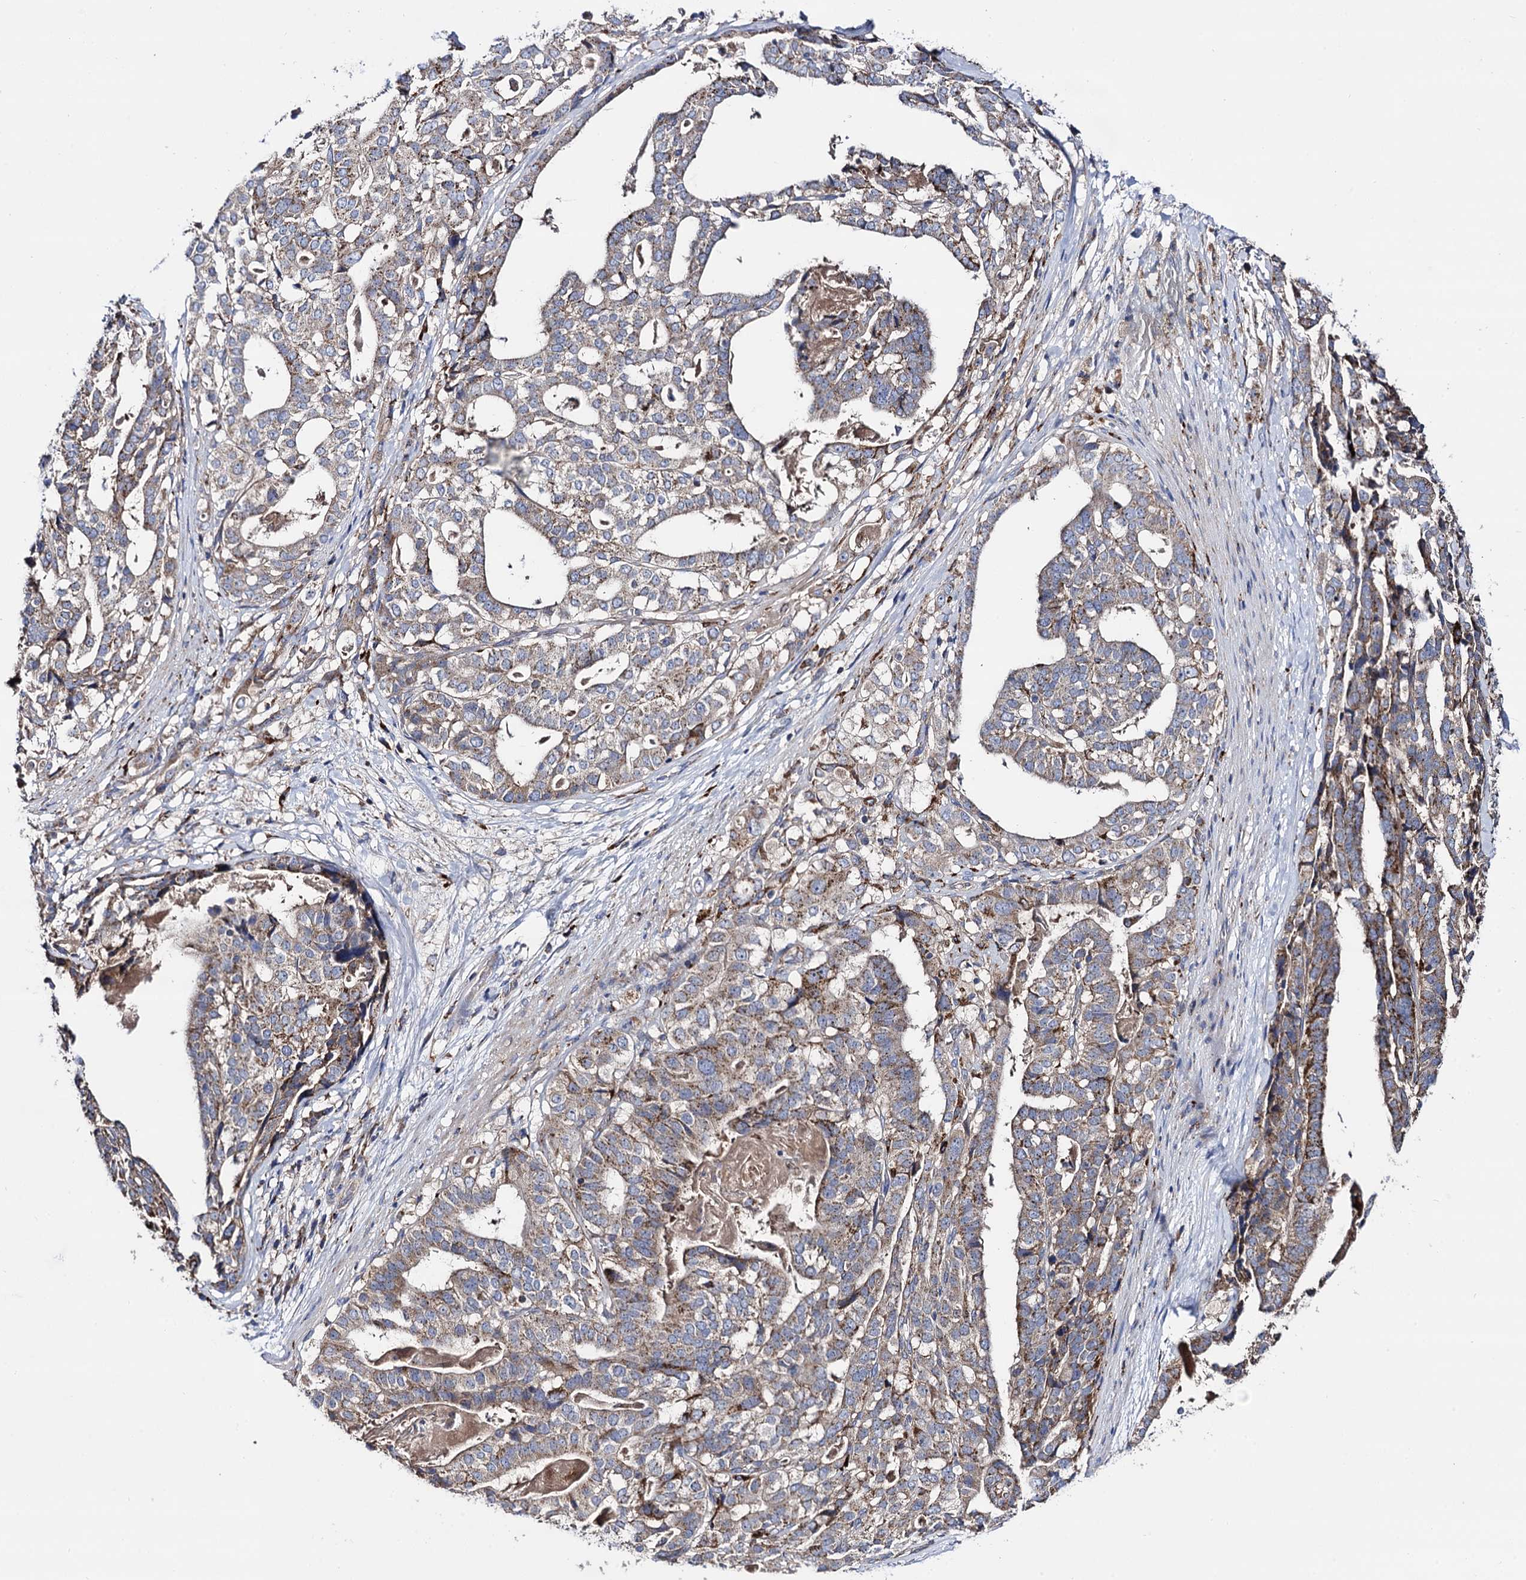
{"staining": {"intensity": "weak", "quantity": ">75%", "location": "cytoplasmic/membranous"}, "tissue": "stomach cancer", "cell_type": "Tumor cells", "image_type": "cancer", "snomed": [{"axis": "morphology", "description": "Adenocarcinoma, NOS"}, {"axis": "topography", "description": "Stomach"}], "caption": "Immunohistochemical staining of human stomach adenocarcinoma demonstrates low levels of weak cytoplasmic/membranous protein staining in approximately >75% of tumor cells.", "gene": "IQCH", "patient": {"sex": "male", "age": 48}}